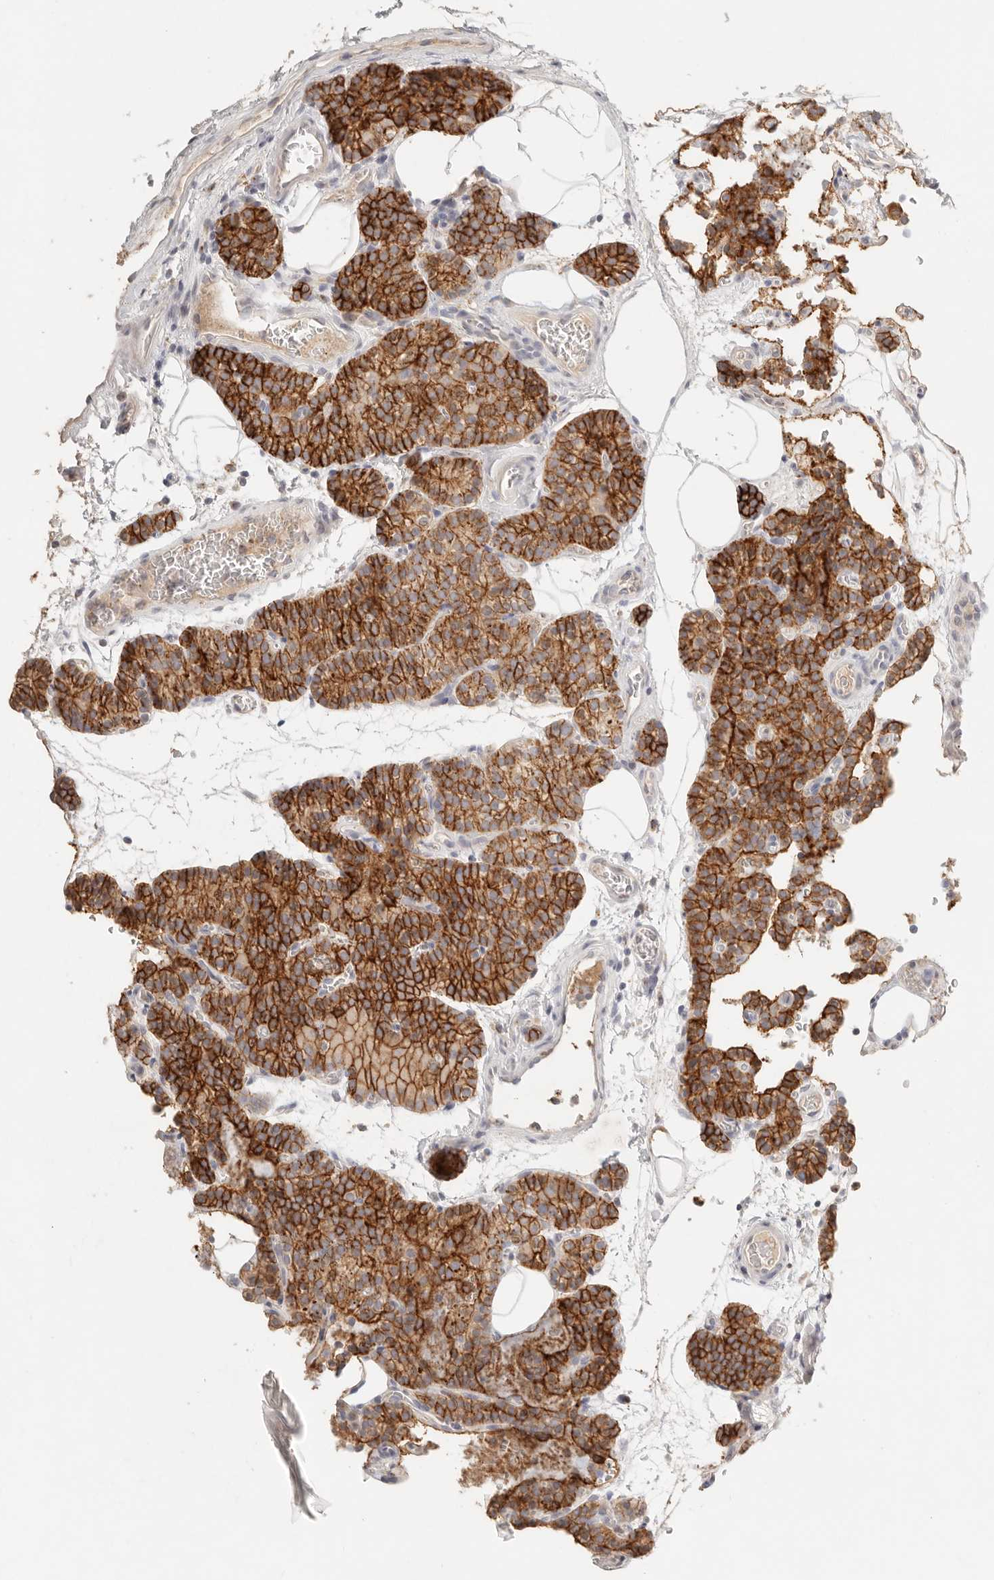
{"staining": {"intensity": "strong", "quantity": ">75%", "location": "cytoplasmic/membranous"}, "tissue": "parathyroid gland", "cell_type": "Glandular cells", "image_type": "normal", "snomed": [{"axis": "morphology", "description": "Normal tissue, NOS"}, {"axis": "topography", "description": "Parathyroid gland"}], "caption": "The histopathology image exhibits a brown stain indicating the presence of a protein in the cytoplasmic/membranous of glandular cells in parathyroid gland.", "gene": "CEP120", "patient": {"sex": "female", "age": 64}}